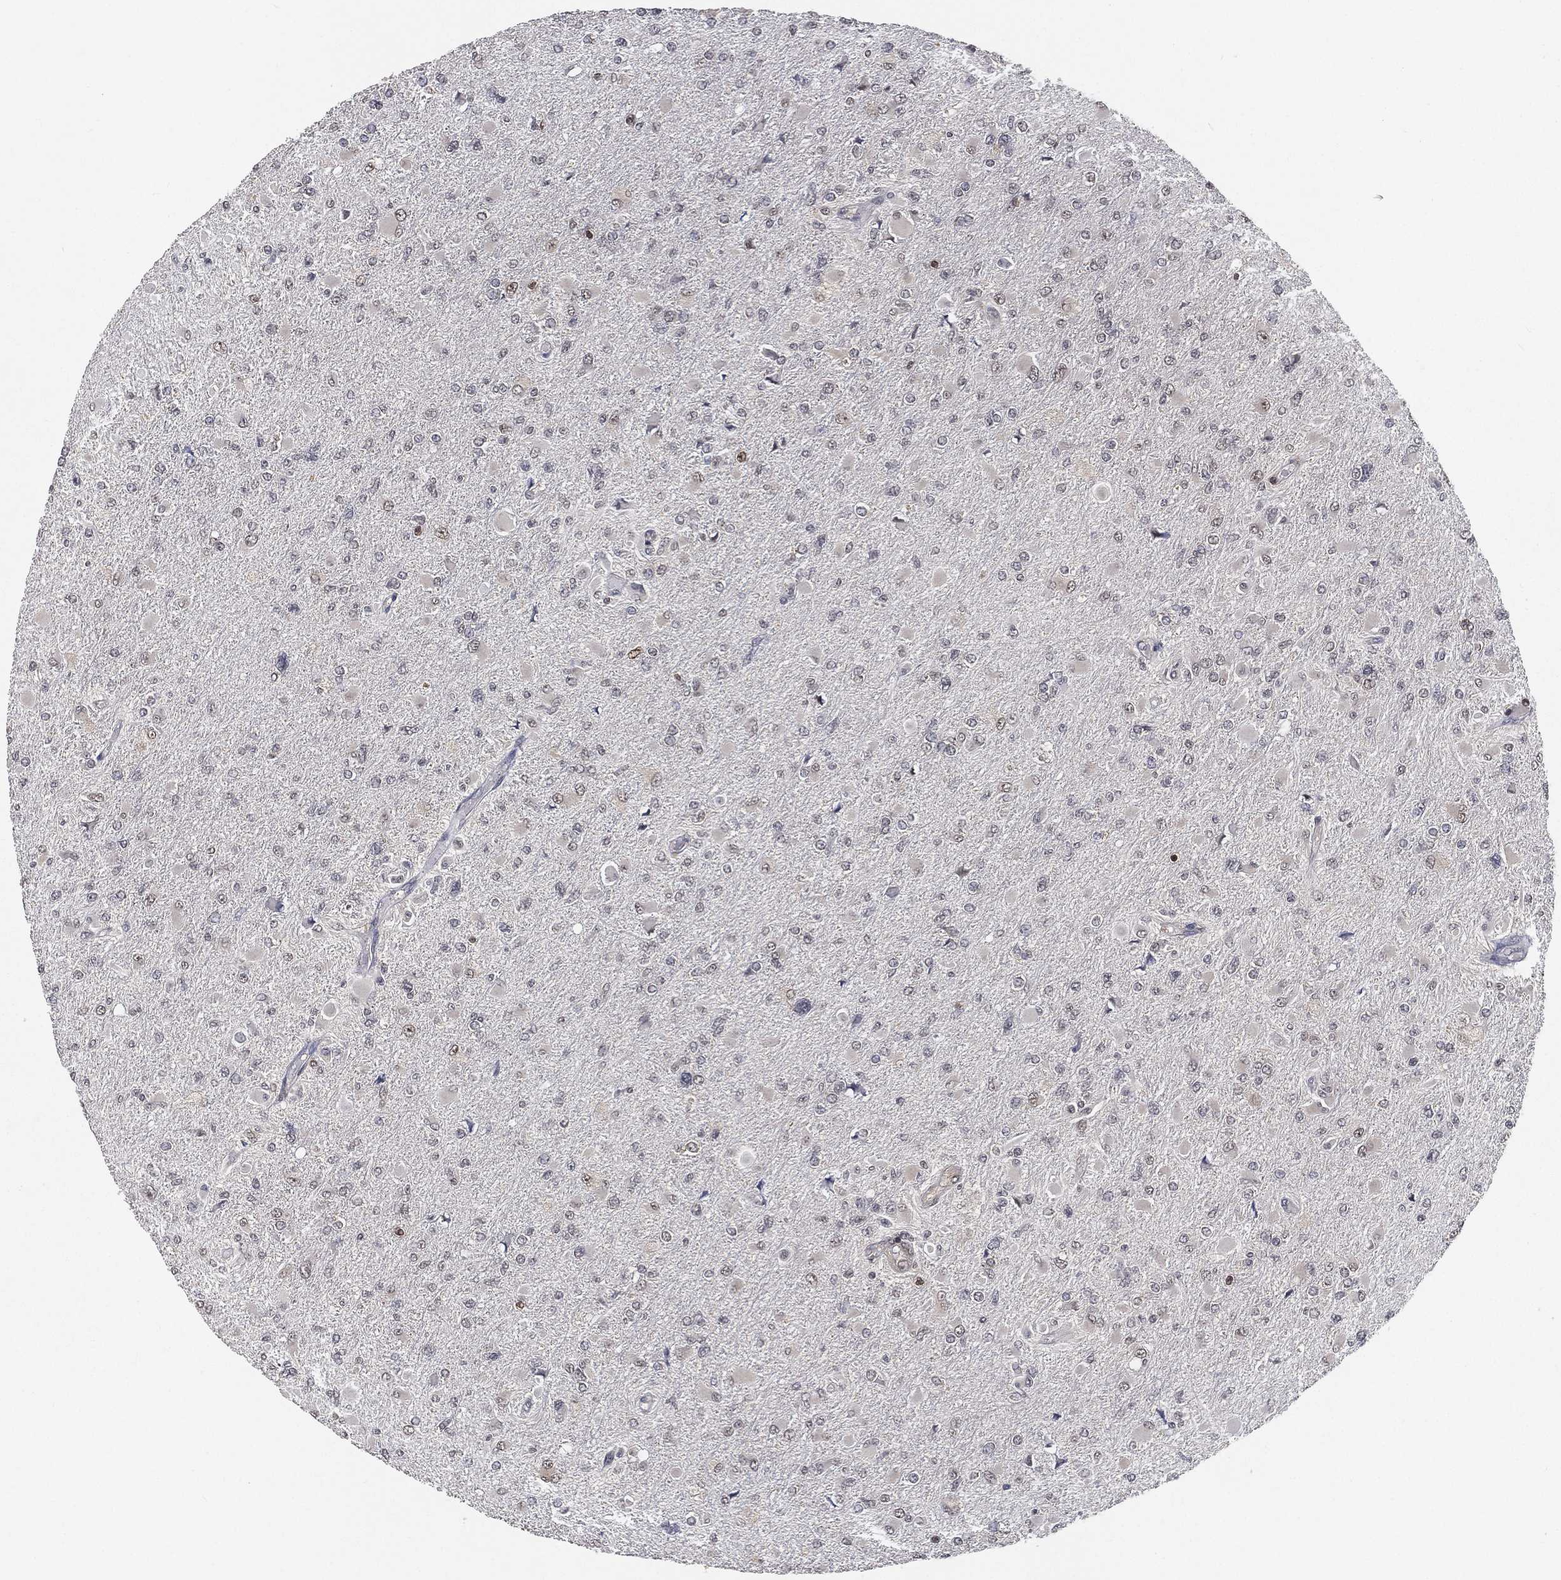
{"staining": {"intensity": "negative", "quantity": "none", "location": "none"}, "tissue": "glioma", "cell_type": "Tumor cells", "image_type": "cancer", "snomed": [{"axis": "morphology", "description": "Glioma, malignant, High grade"}, {"axis": "topography", "description": "Cerebral cortex"}], "caption": "This is an immunohistochemistry (IHC) image of human malignant glioma (high-grade). There is no expression in tumor cells.", "gene": "WDR26", "patient": {"sex": "female", "age": 36}}